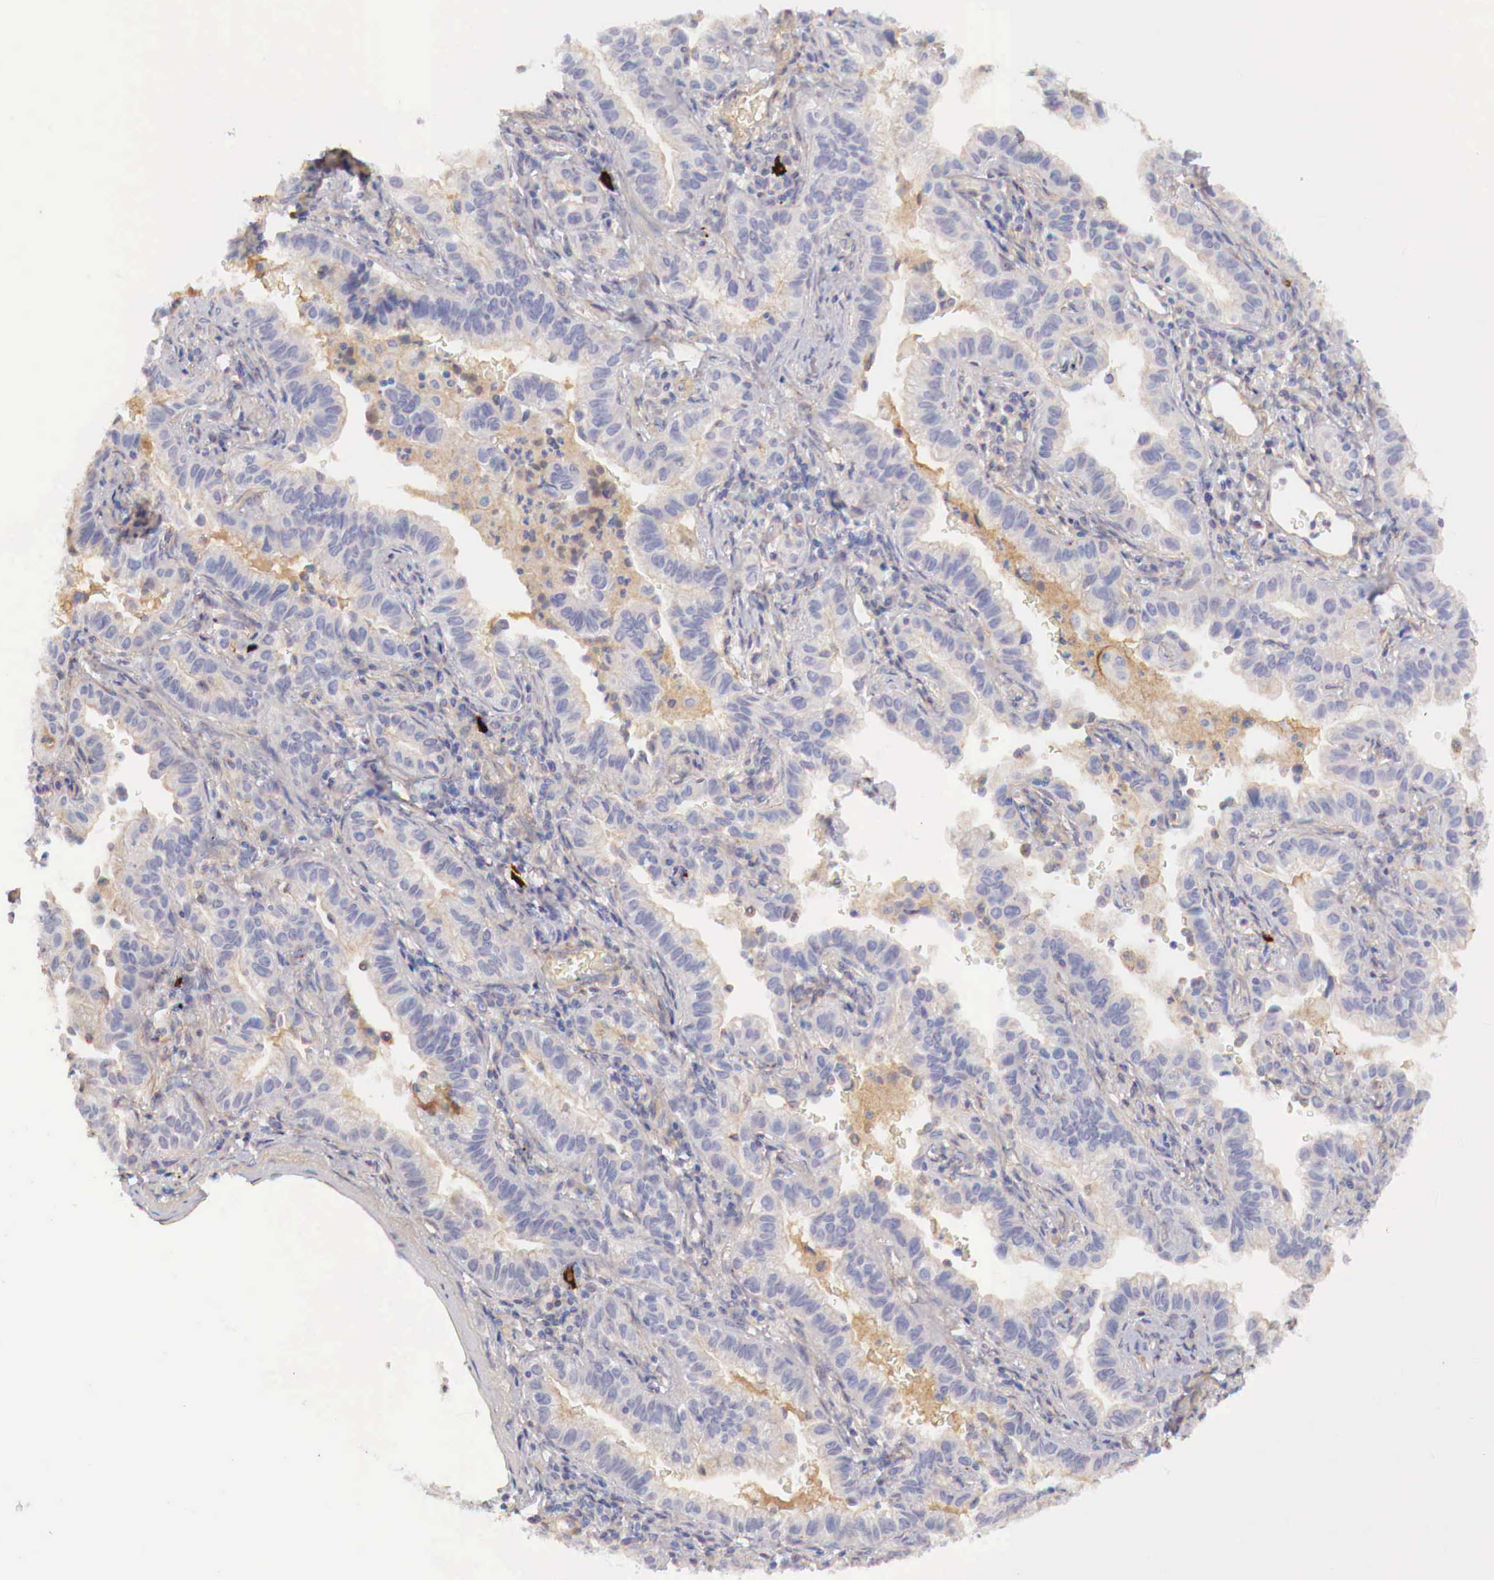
{"staining": {"intensity": "negative", "quantity": "none", "location": "none"}, "tissue": "lung cancer", "cell_type": "Tumor cells", "image_type": "cancer", "snomed": [{"axis": "morphology", "description": "Adenocarcinoma, NOS"}, {"axis": "topography", "description": "Lung"}], "caption": "DAB immunohistochemical staining of human lung cancer displays no significant staining in tumor cells.", "gene": "KLHDC7B", "patient": {"sex": "female", "age": 50}}